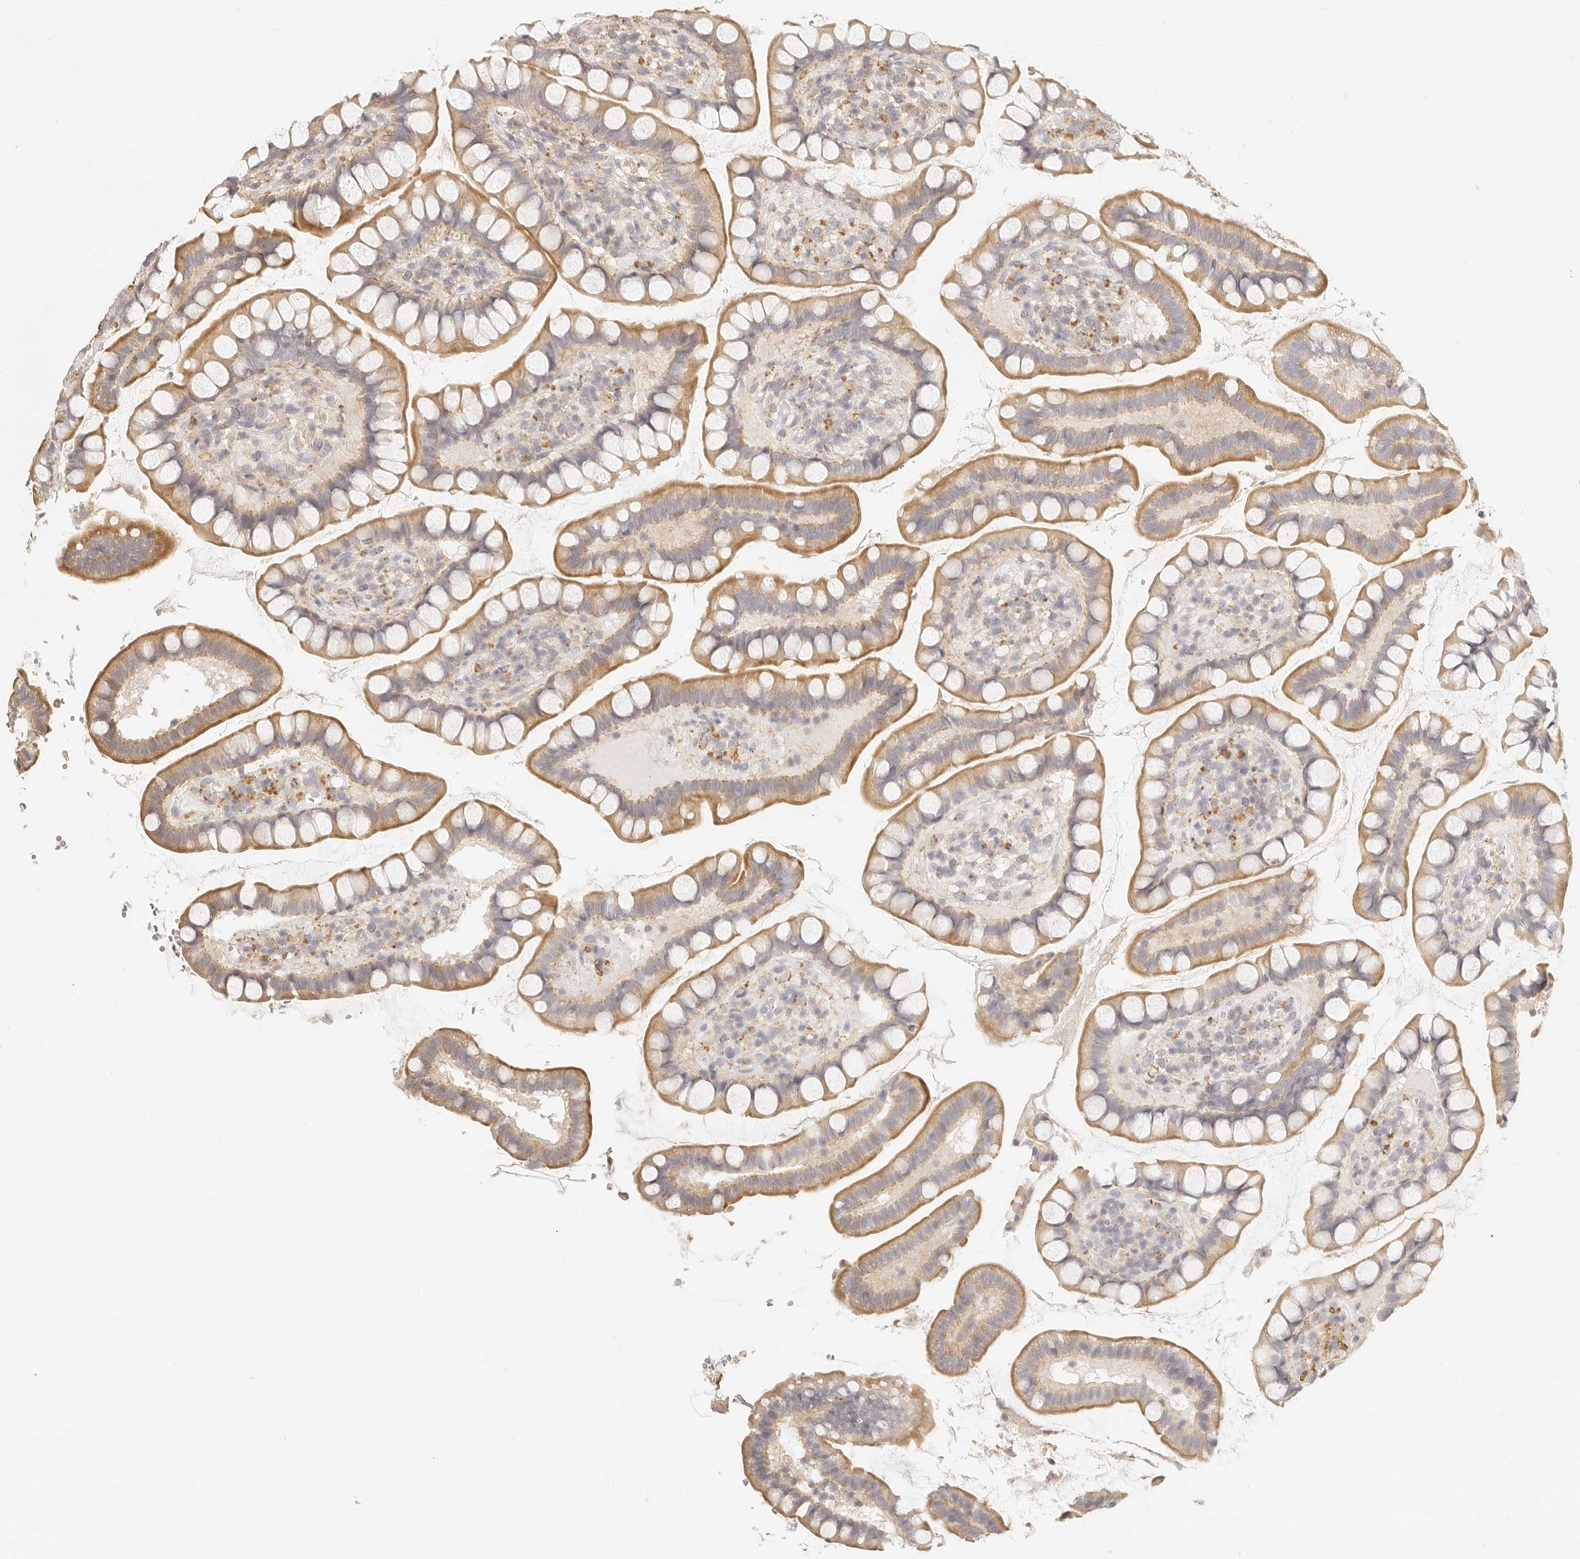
{"staining": {"intensity": "moderate", "quantity": "<25%", "location": "cytoplasmic/membranous"}, "tissue": "small intestine", "cell_type": "Glandular cells", "image_type": "normal", "snomed": [{"axis": "morphology", "description": "Normal tissue, NOS"}, {"axis": "topography", "description": "Small intestine"}], "caption": "Small intestine was stained to show a protein in brown. There is low levels of moderate cytoplasmic/membranous expression in about <25% of glandular cells. Using DAB (3,3'-diaminobenzidine) (brown) and hematoxylin (blue) stains, captured at high magnification using brightfield microscopy.", "gene": "CNMD", "patient": {"sex": "female", "age": 84}}